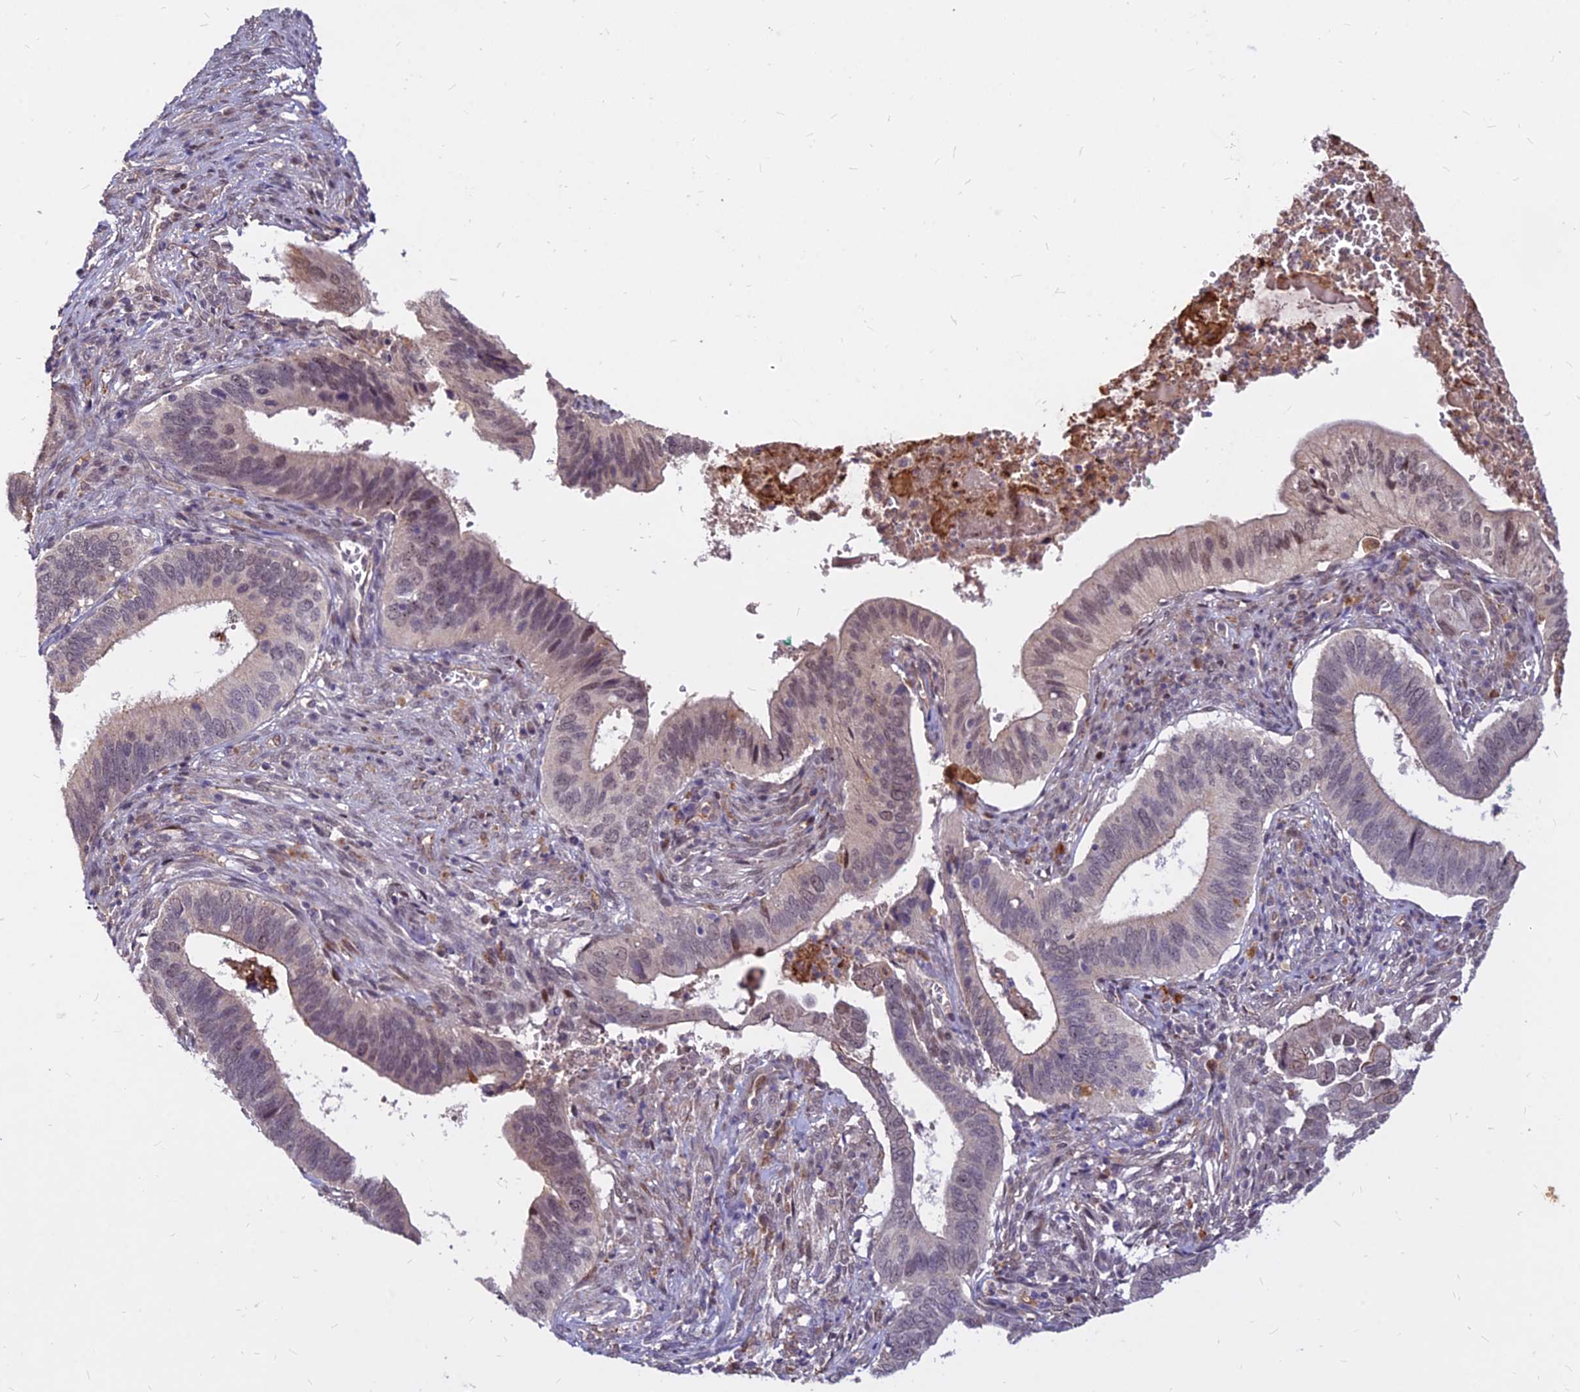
{"staining": {"intensity": "weak", "quantity": "25%-75%", "location": "nuclear"}, "tissue": "cervical cancer", "cell_type": "Tumor cells", "image_type": "cancer", "snomed": [{"axis": "morphology", "description": "Adenocarcinoma, NOS"}, {"axis": "topography", "description": "Cervix"}], "caption": "The micrograph reveals a brown stain indicating the presence of a protein in the nuclear of tumor cells in cervical cancer (adenocarcinoma).", "gene": "C11orf68", "patient": {"sex": "female", "age": 42}}